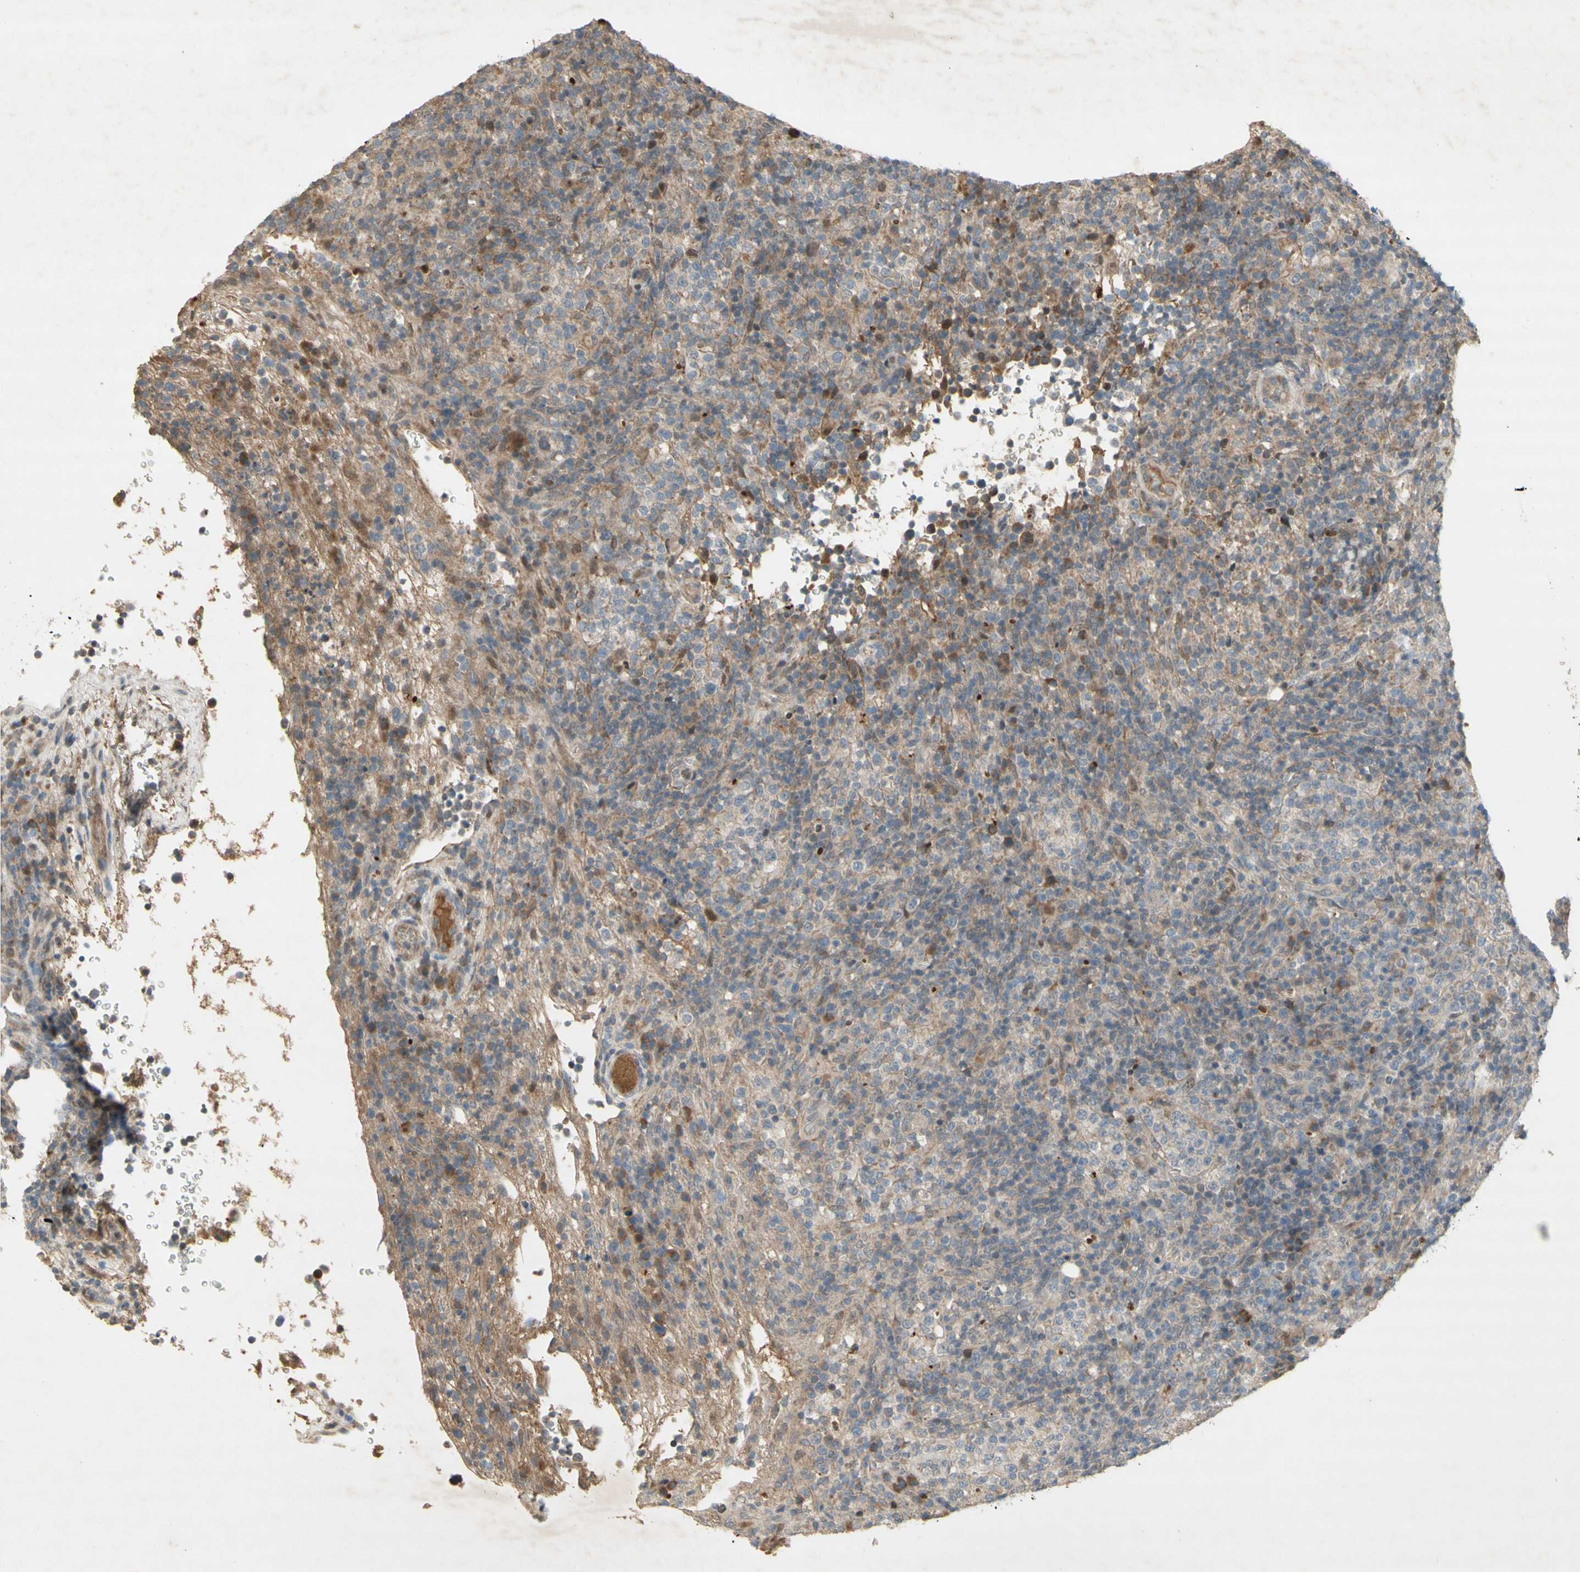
{"staining": {"intensity": "weak", "quantity": "<25%", "location": "cytoplasmic/membranous"}, "tissue": "lymphoma", "cell_type": "Tumor cells", "image_type": "cancer", "snomed": [{"axis": "morphology", "description": "Malignant lymphoma, non-Hodgkin's type, High grade"}, {"axis": "topography", "description": "Lymph node"}], "caption": "Immunohistochemistry (IHC) of lymphoma exhibits no positivity in tumor cells.", "gene": "NRG4", "patient": {"sex": "female", "age": 76}}